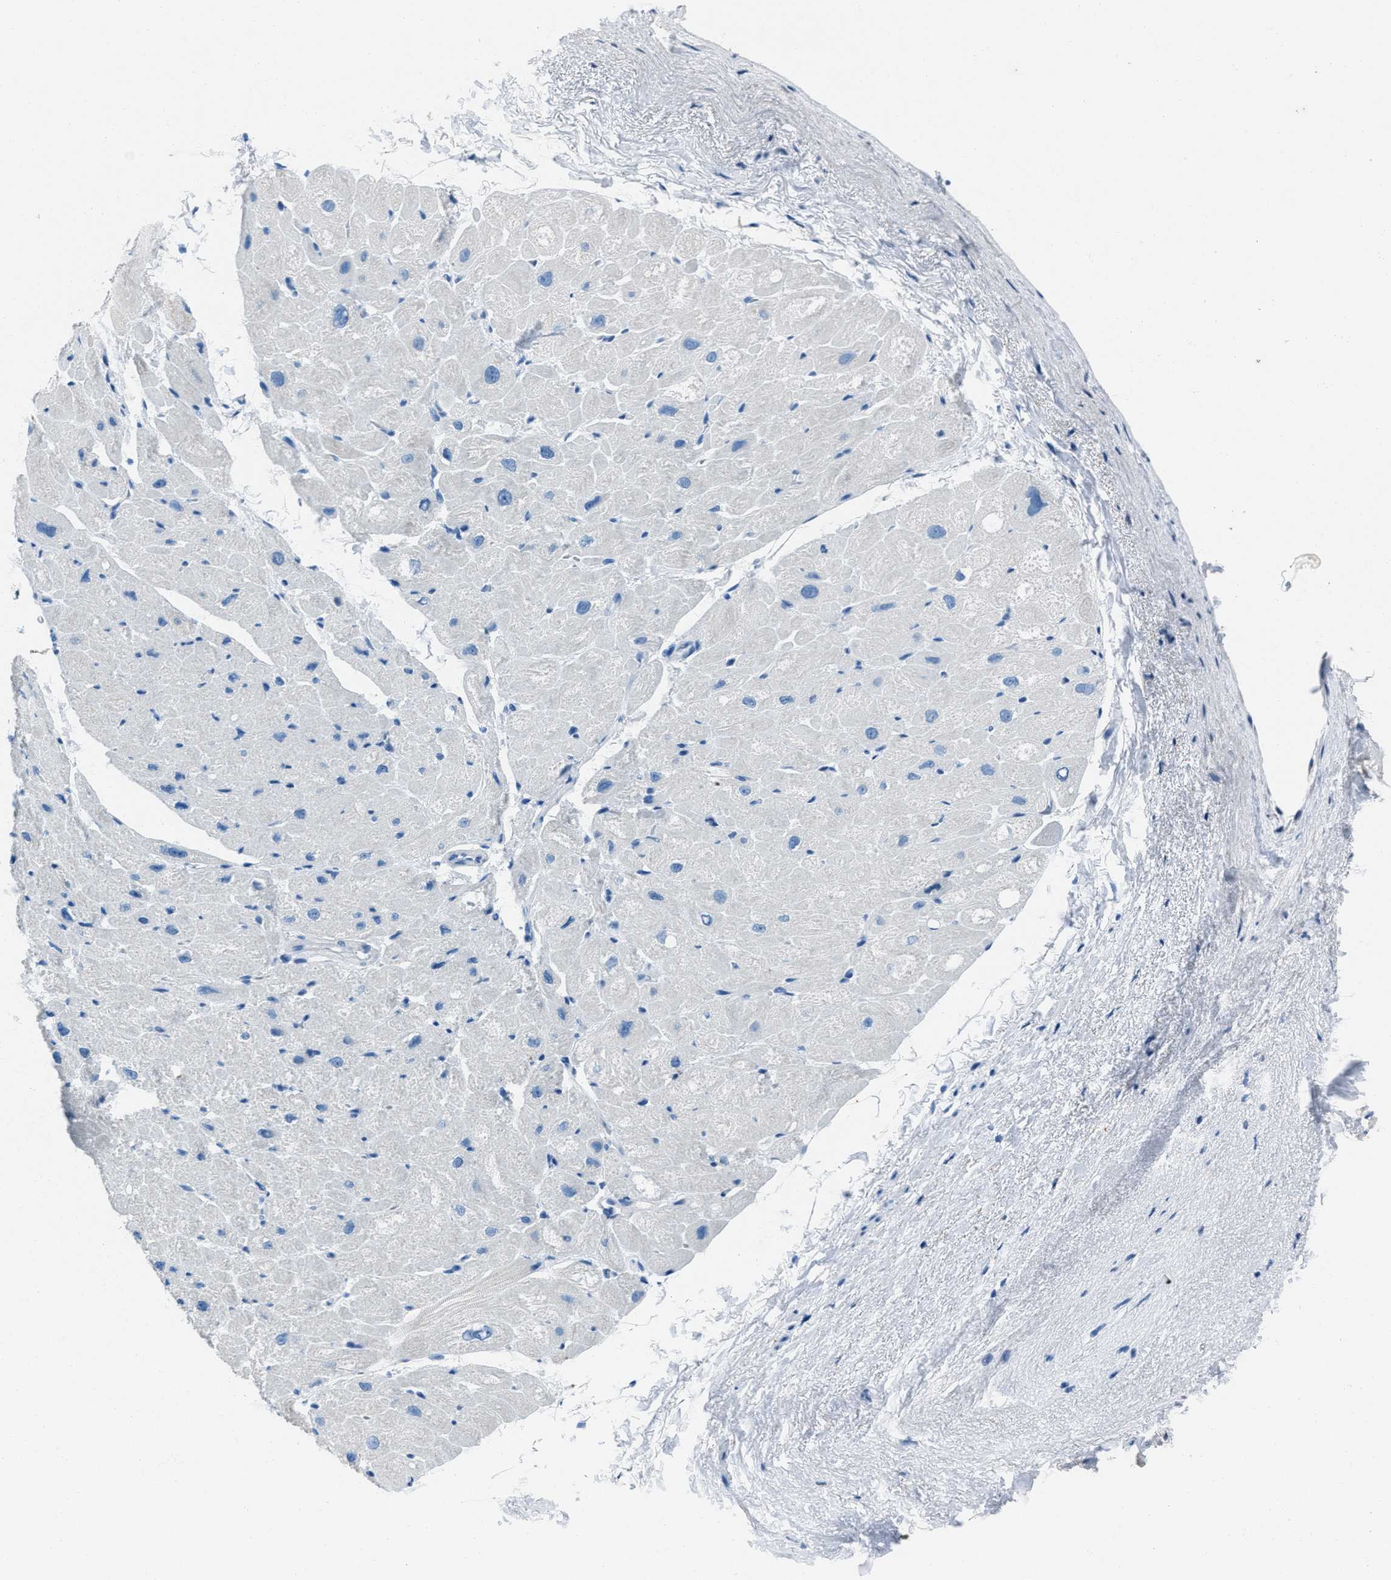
{"staining": {"intensity": "negative", "quantity": "none", "location": "none"}, "tissue": "heart muscle", "cell_type": "Cardiomyocytes", "image_type": "normal", "snomed": [{"axis": "morphology", "description": "Normal tissue, NOS"}, {"axis": "topography", "description": "Heart"}], "caption": "This is an IHC photomicrograph of normal heart muscle. There is no staining in cardiomyocytes.", "gene": "AMACR", "patient": {"sex": "male", "age": 49}}